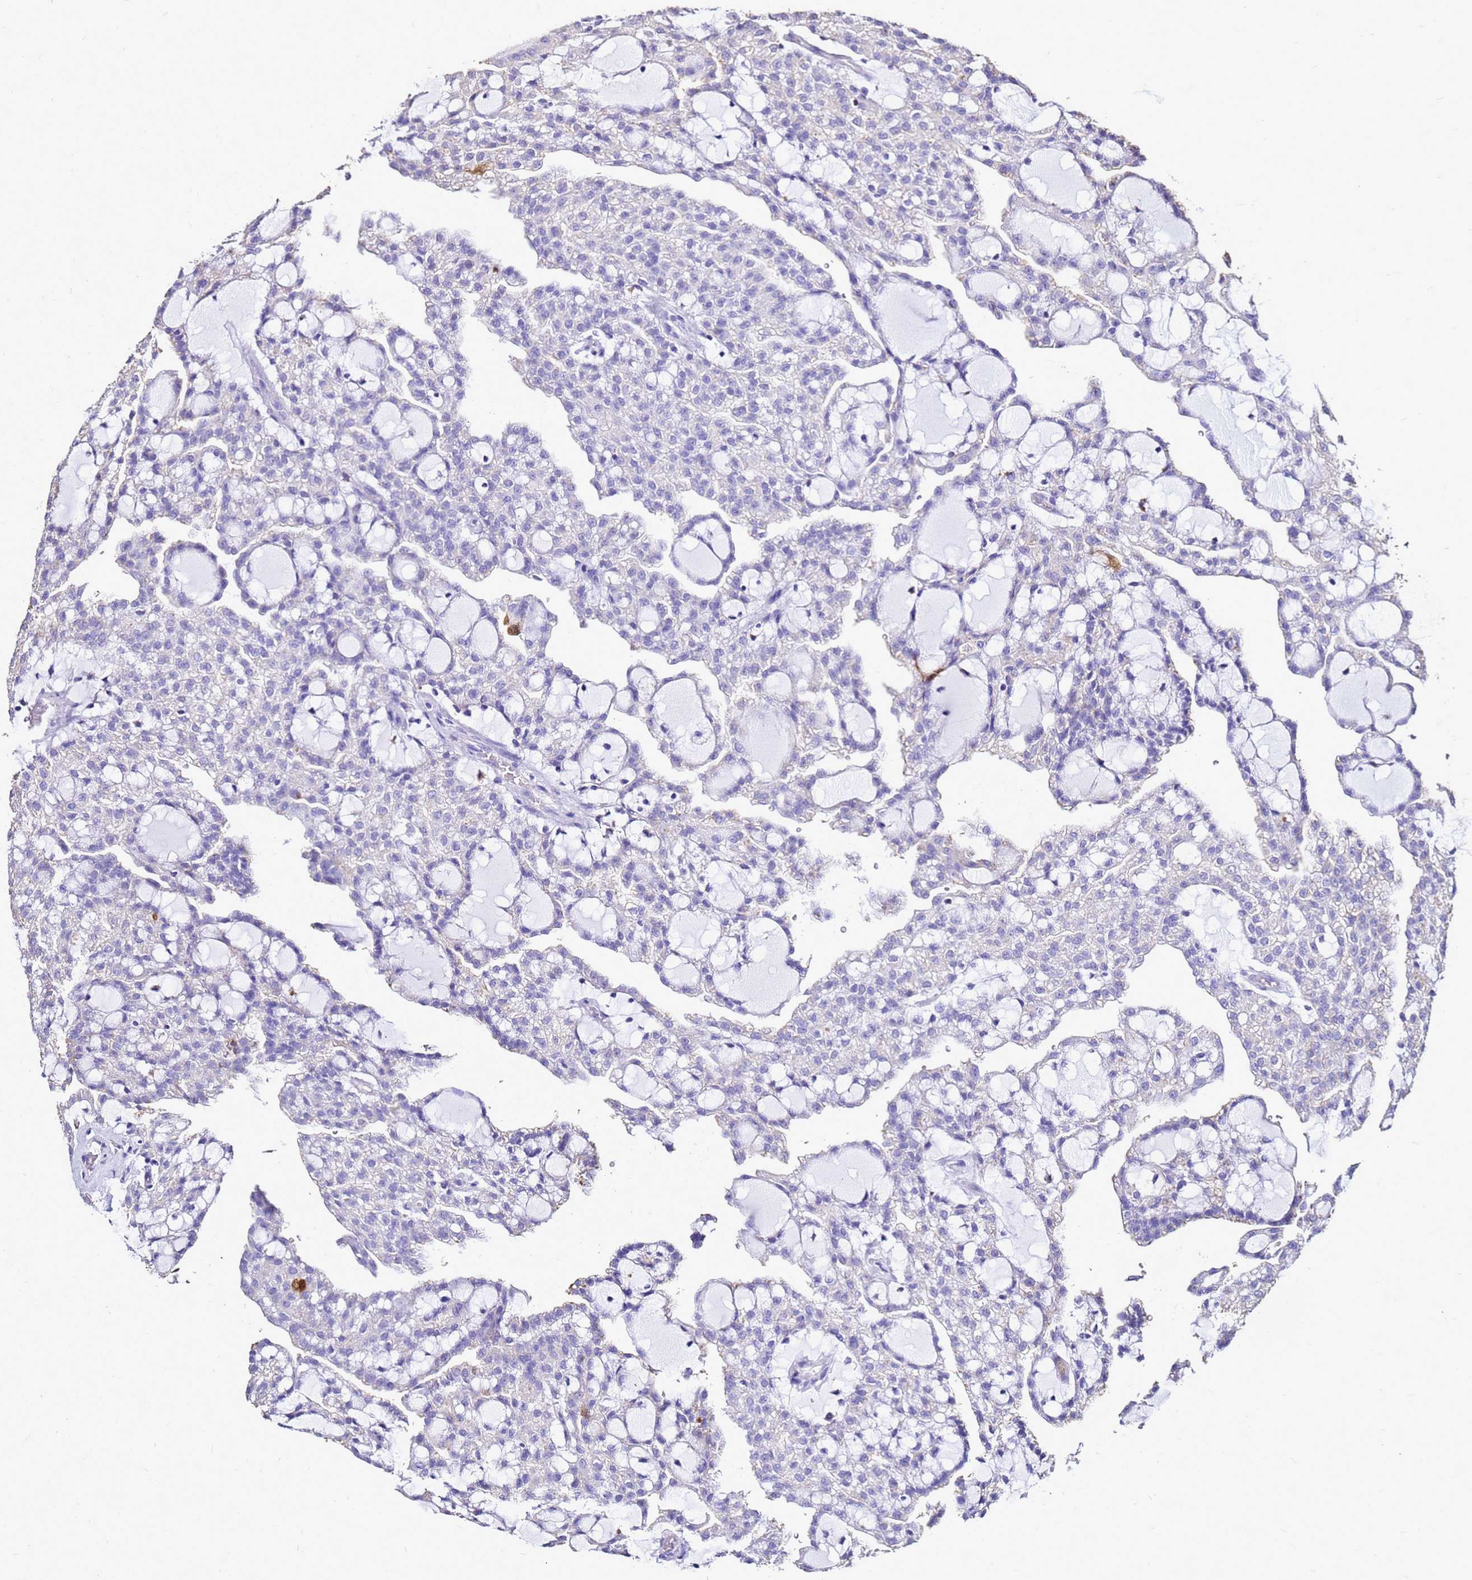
{"staining": {"intensity": "negative", "quantity": "none", "location": "none"}, "tissue": "renal cancer", "cell_type": "Tumor cells", "image_type": "cancer", "snomed": [{"axis": "morphology", "description": "Adenocarcinoma, NOS"}, {"axis": "topography", "description": "Kidney"}], "caption": "Immunohistochemistry histopathology image of renal adenocarcinoma stained for a protein (brown), which reveals no expression in tumor cells. The staining is performed using DAB (3,3'-diaminobenzidine) brown chromogen with nuclei counter-stained in using hematoxylin.", "gene": "S100A2", "patient": {"sex": "male", "age": 63}}